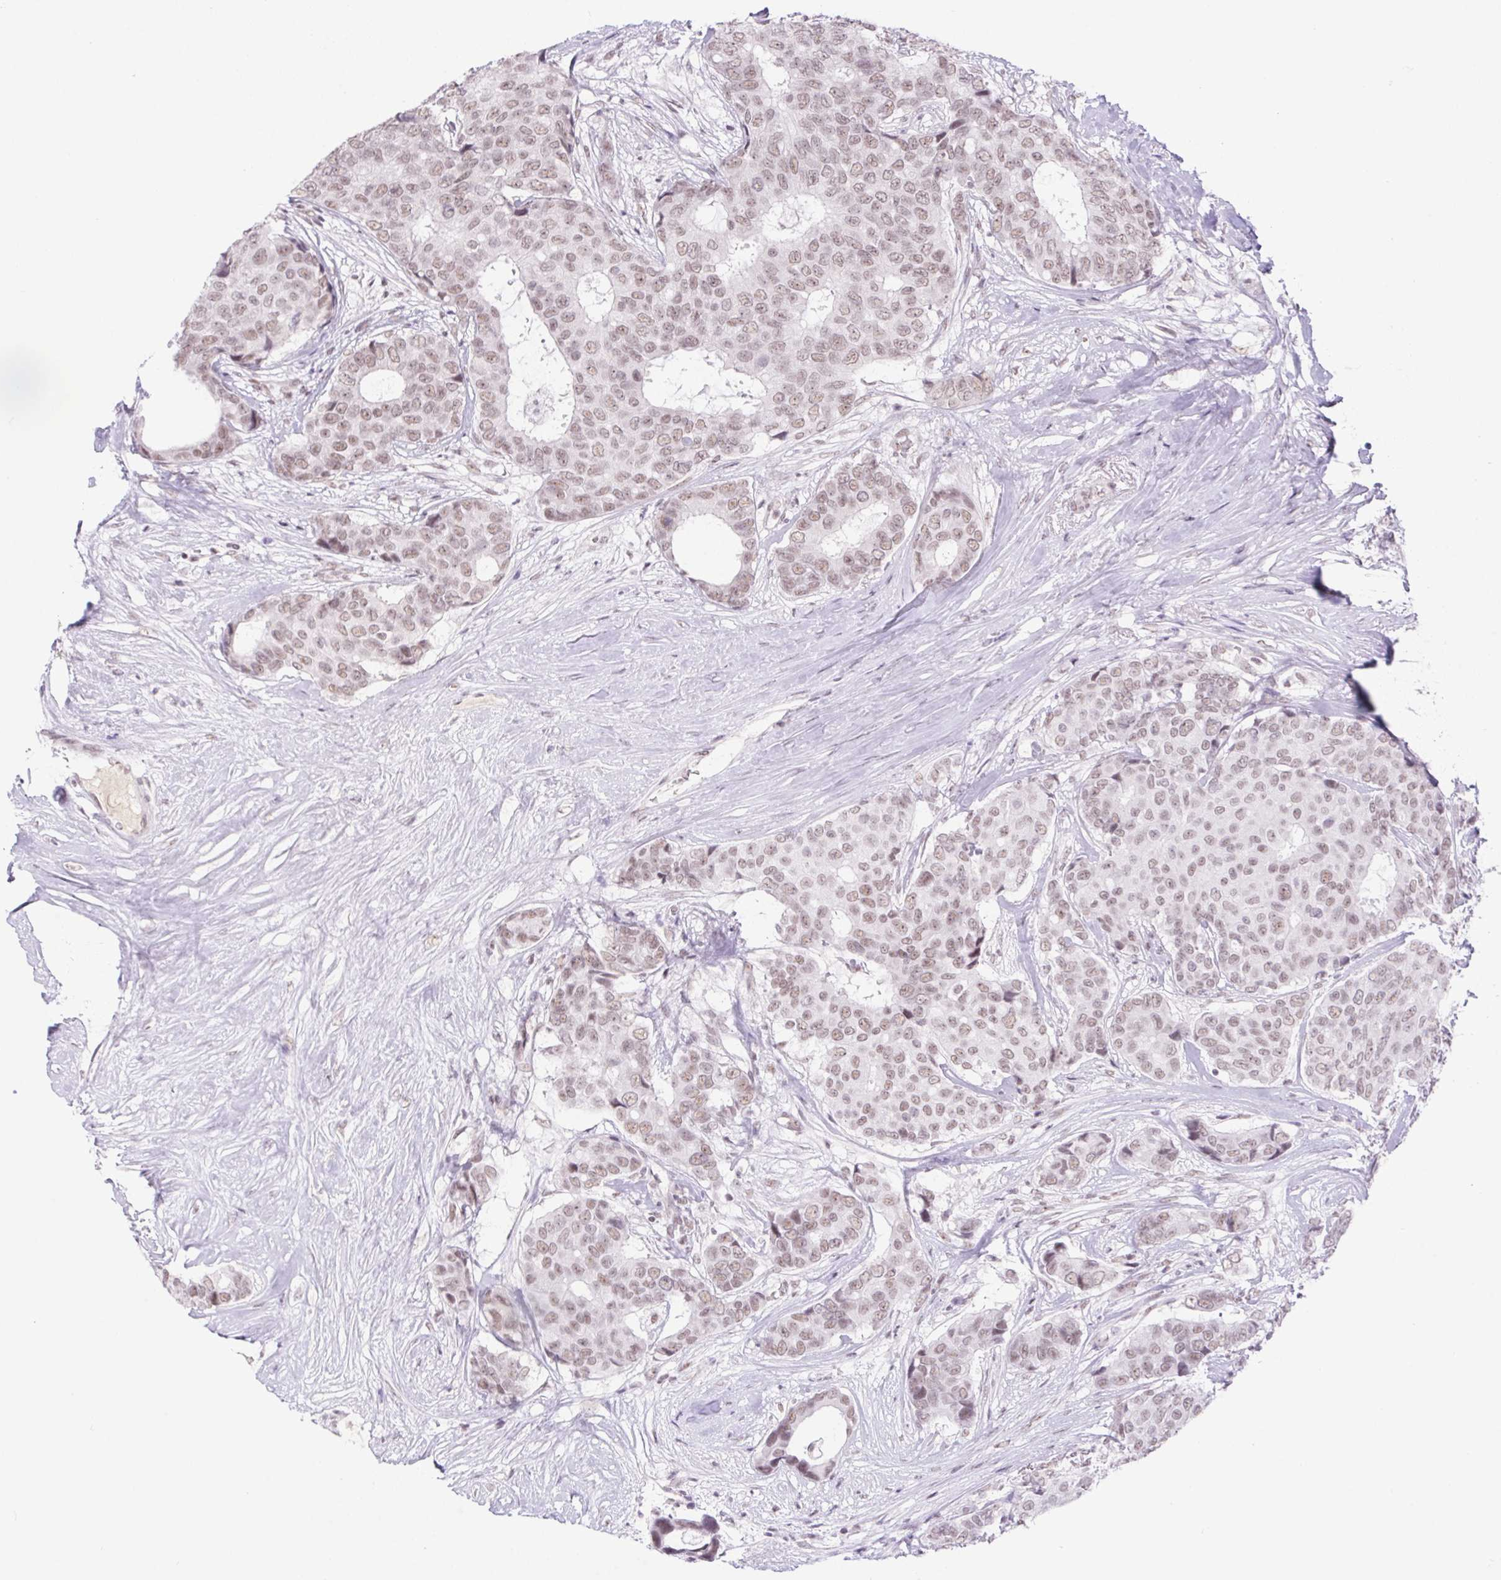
{"staining": {"intensity": "weak", "quantity": "25%-75%", "location": "nuclear"}, "tissue": "breast cancer", "cell_type": "Tumor cells", "image_type": "cancer", "snomed": [{"axis": "morphology", "description": "Duct carcinoma"}, {"axis": "topography", "description": "Breast"}], "caption": "A high-resolution image shows IHC staining of breast infiltrating ductal carcinoma, which shows weak nuclear expression in approximately 25%-75% of tumor cells.", "gene": "DDX17", "patient": {"sex": "female", "age": 75}}